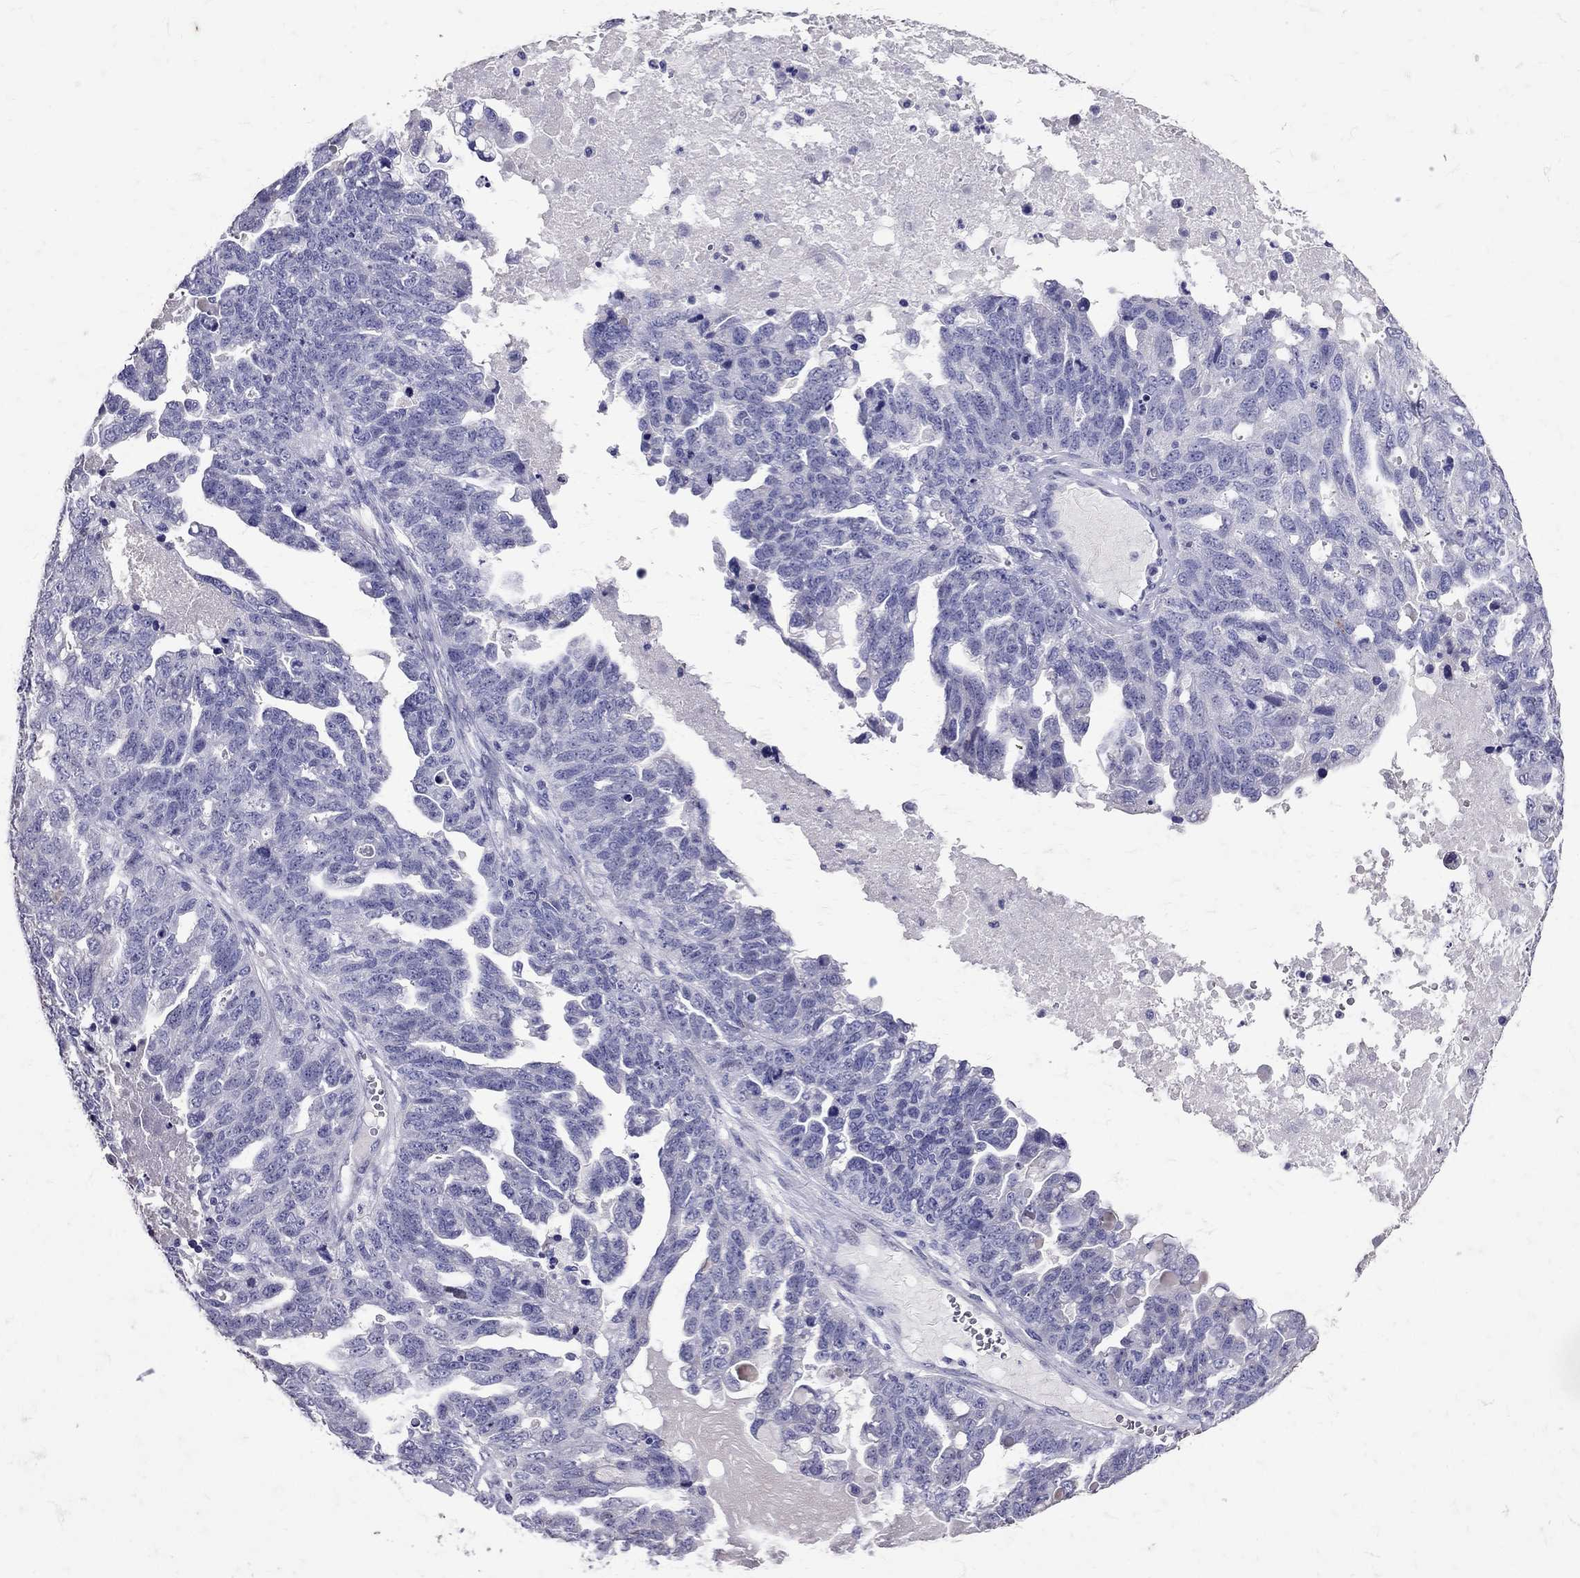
{"staining": {"intensity": "negative", "quantity": "none", "location": "none"}, "tissue": "ovarian cancer", "cell_type": "Tumor cells", "image_type": "cancer", "snomed": [{"axis": "morphology", "description": "Cystadenocarcinoma, serous, NOS"}, {"axis": "topography", "description": "Ovary"}], "caption": "IHC of ovarian cancer displays no positivity in tumor cells.", "gene": "SST", "patient": {"sex": "female", "age": 71}}